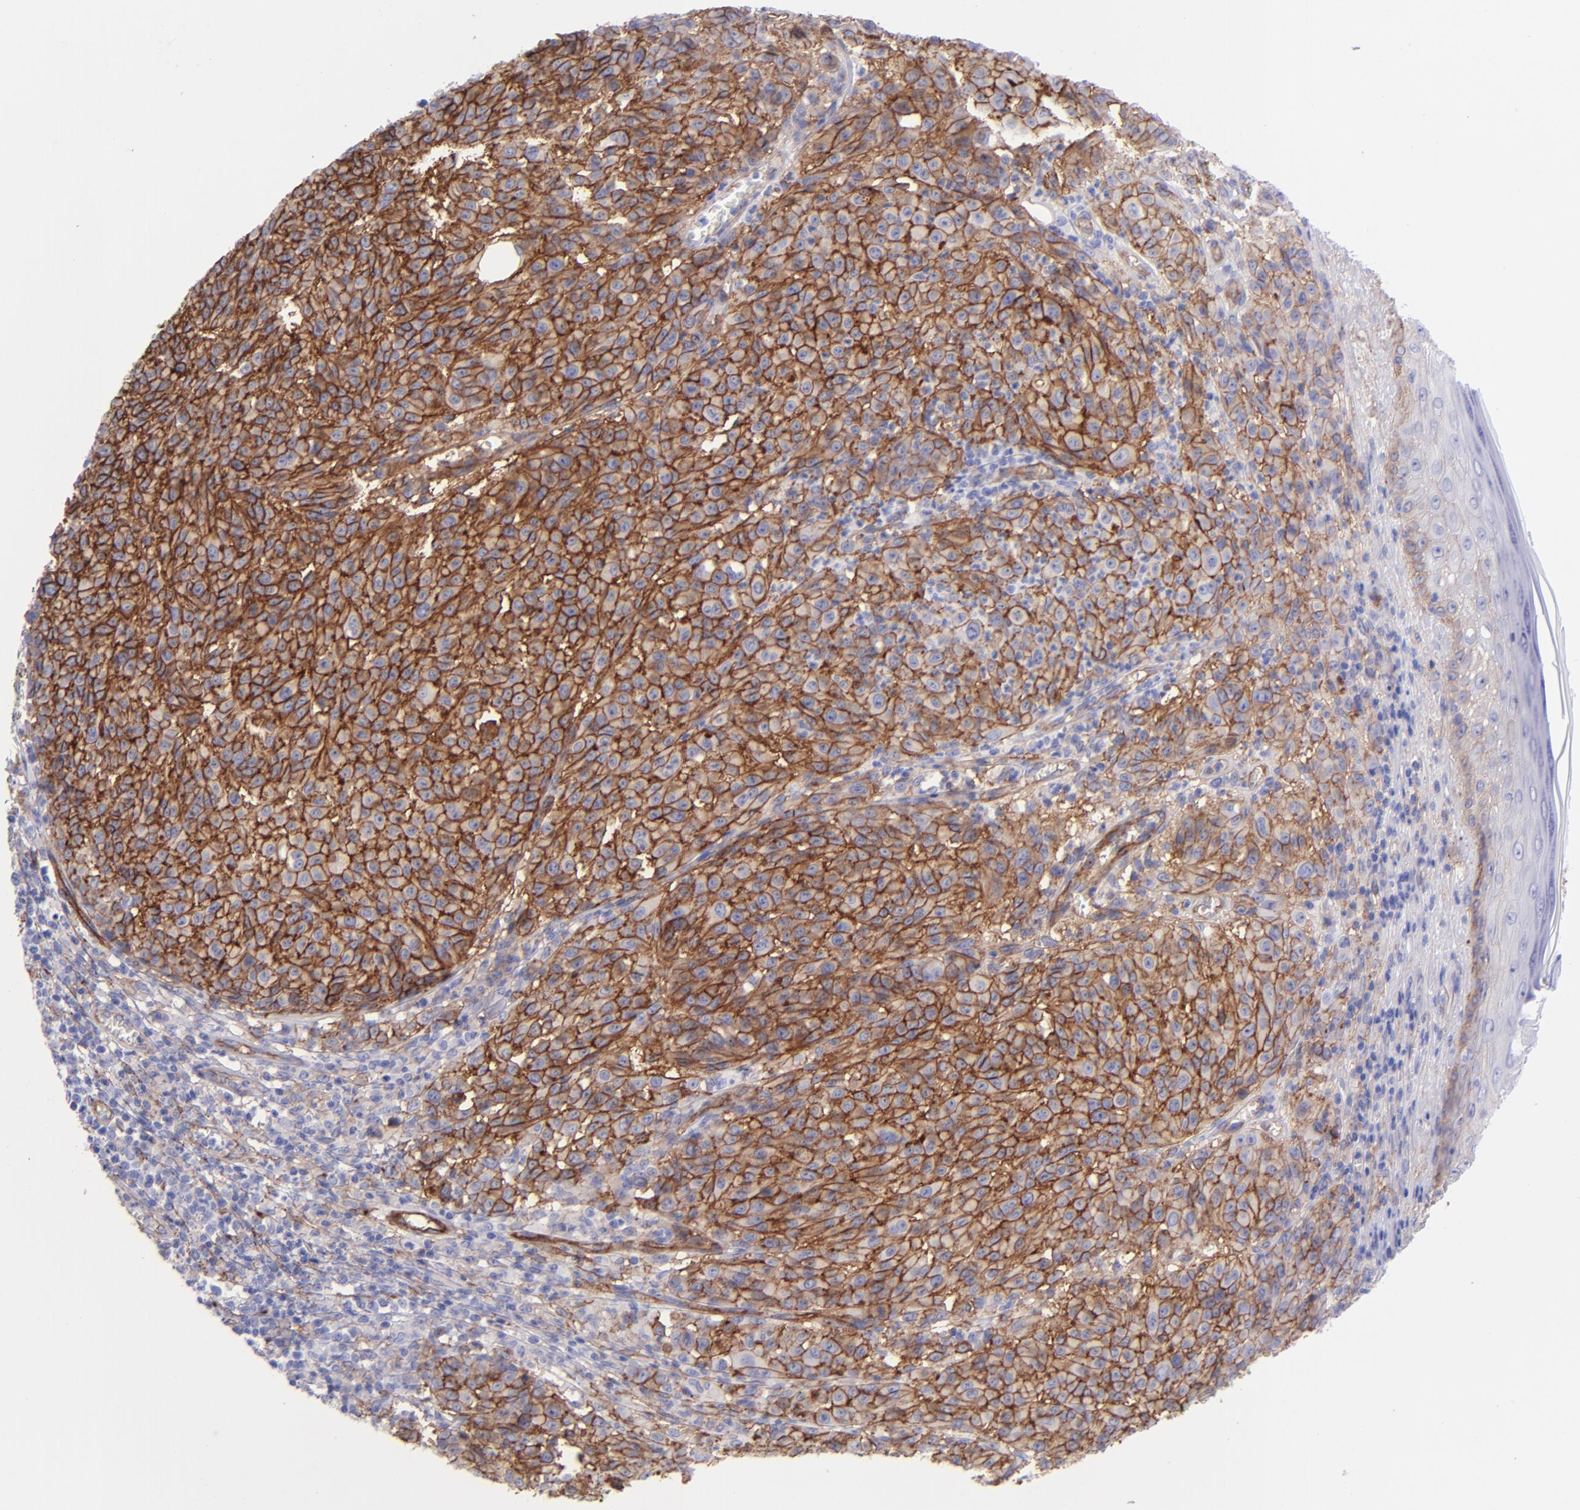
{"staining": {"intensity": "moderate", "quantity": ">75%", "location": "cytoplasmic/membranous"}, "tissue": "melanoma", "cell_type": "Tumor cells", "image_type": "cancer", "snomed": [{"axis": "morphology", "description": "Malignant melanoma, NOS"}, {"axis": "topography", "description": "Skin"}], "caption": "The micrograph shows a brown stain indicating the presence of a protein in the cytoplasmic/membranous of tumor cells in malignant melanoma. Immunohistochemistry stains the protein in brown and the nuclei are stained blue.", "gene": "ITGAV", "patient": {"sex": "female", "age": 49}}